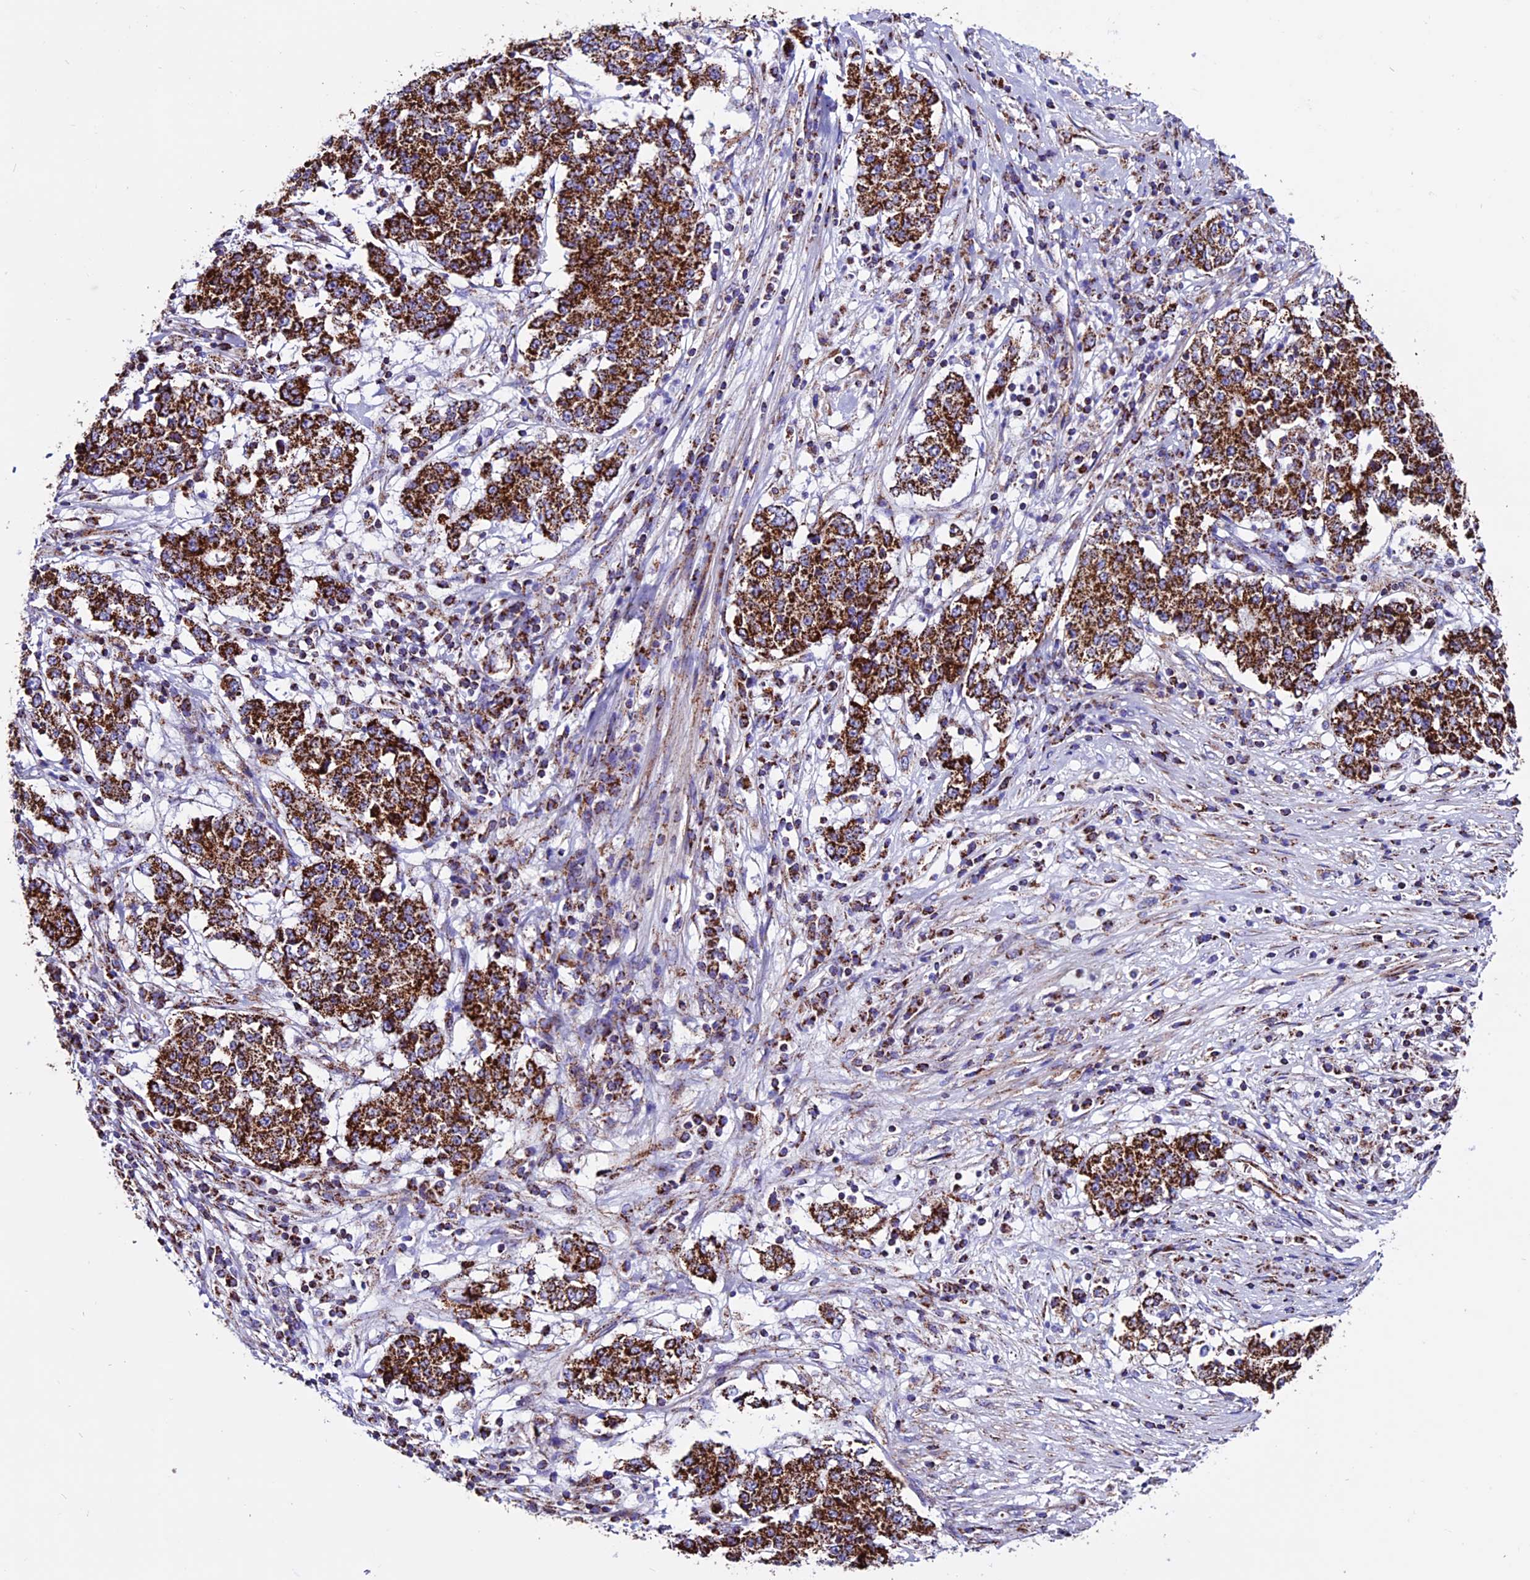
{"staining": {"intensity": "strong", "quantity": ">75%", "location": "cytoplasmic/membranous"}, "tissue": "stomach cancer", "cell_type": "Tumor cells", "image_type": "cancer", "snomed": [{"axis": "morphology", "description": "Adenocarcinoma, NOS"}, {"axis": "topography", "description": "Stomach"}], "caption": "Immunohistochemical staining of stomach adenocarcinoma demonstrates high levels of strong cytoplasmic/membranous expression in approximately >75% of tumor cells.", "gene": "CX3CL1", "patient": {"sex": "male", "age": 59}}